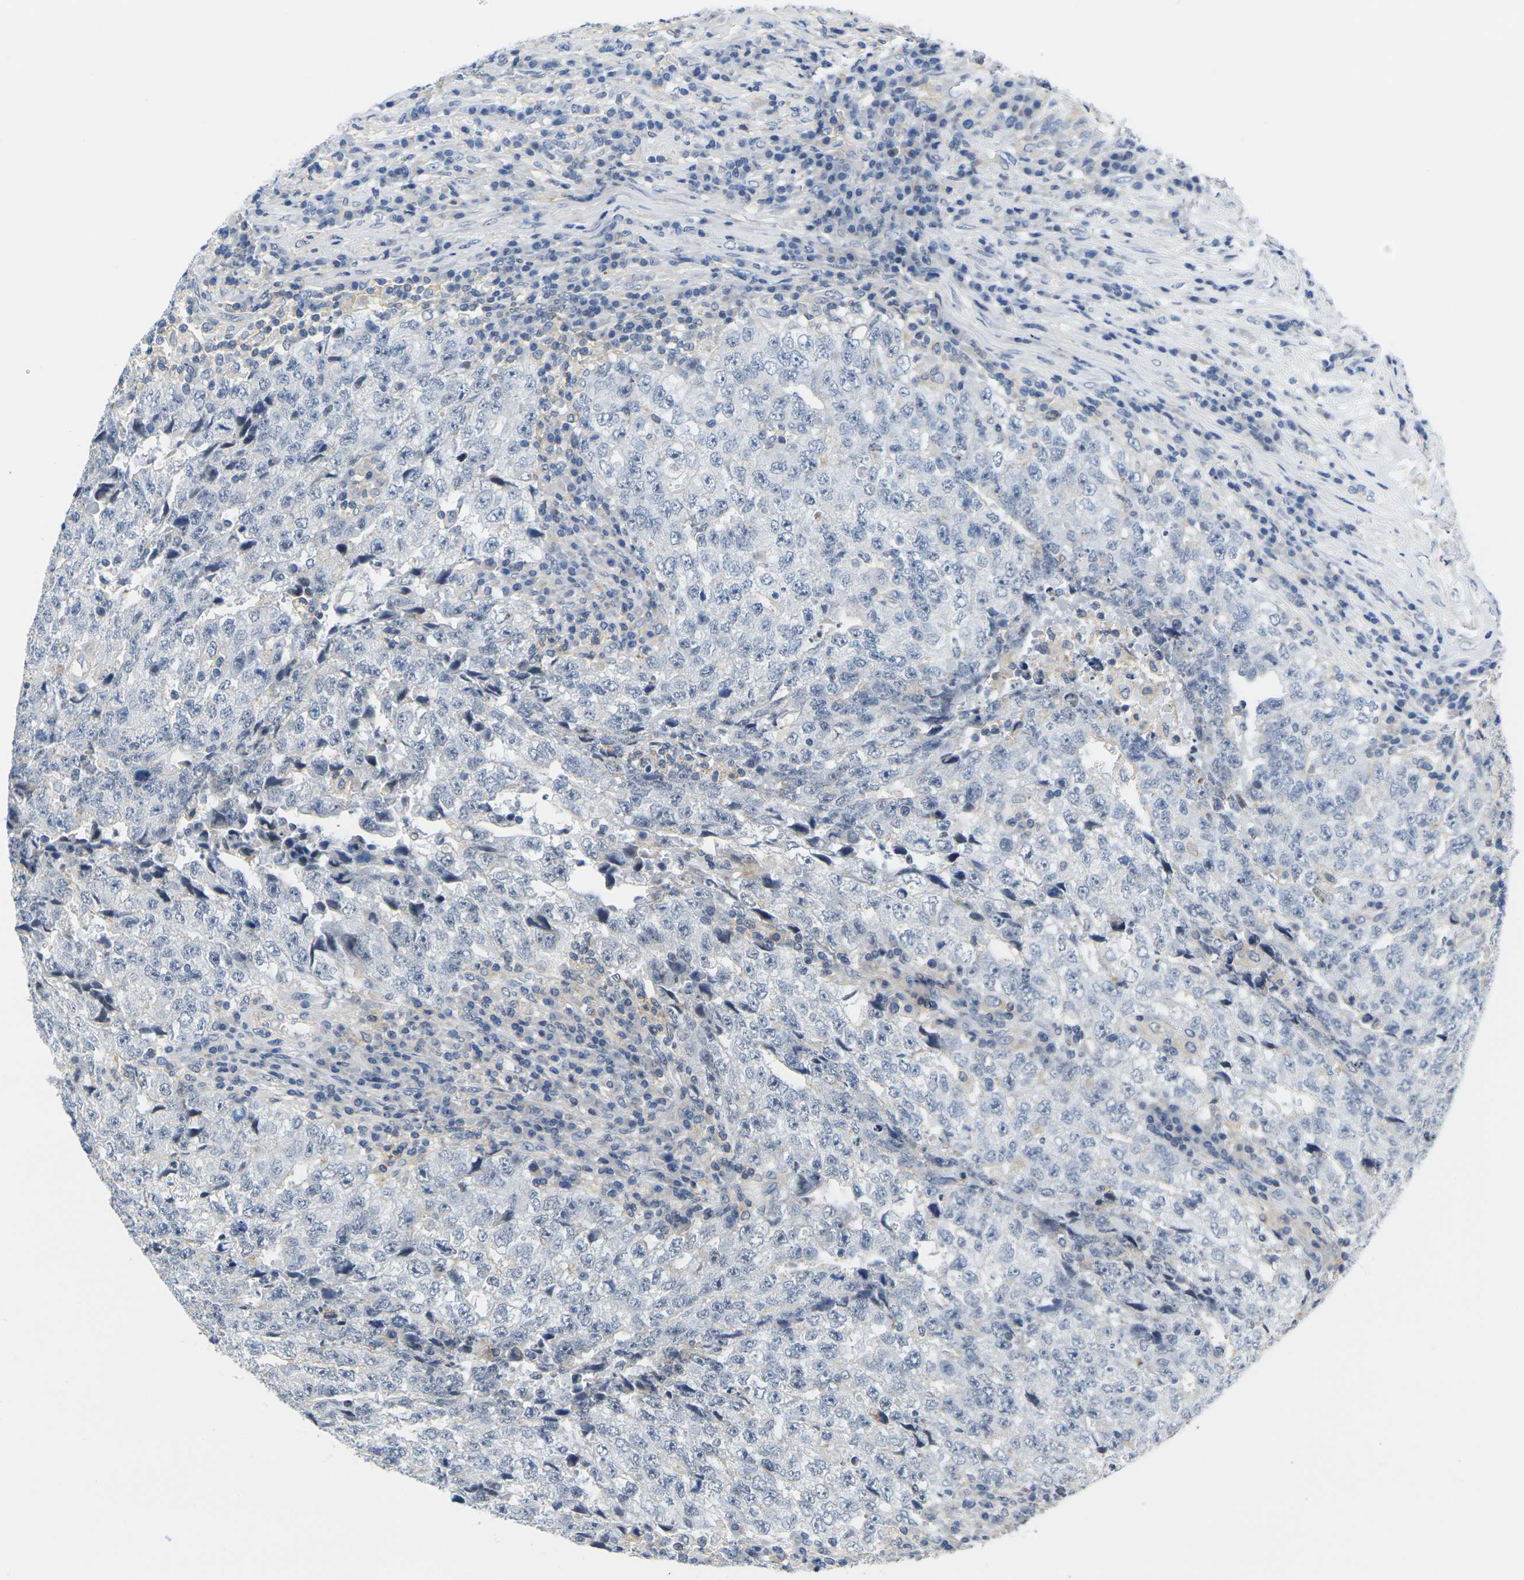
{"staining": {"intensity": "negative", "quantity": "none", "location": "none"}, "tissue": "testis cancer", "cell_type": "Tumor cells", "image_type": "cancer", "snomed": [{"axis": "morphology", "description": "Necrosis, NOS"}, {"axis": "morphology", "description": "Carcinoma, Embryonal, NOS"}, {"axis": "topography", "description": "Testis"}], "caption": "Immunohistochemical staining of testis cancer (embryonal carcinoma) demonstrates no significant staining in tumor cells.", "gene": "OTOF", "patient": {"sex": "male", "age": 19}}